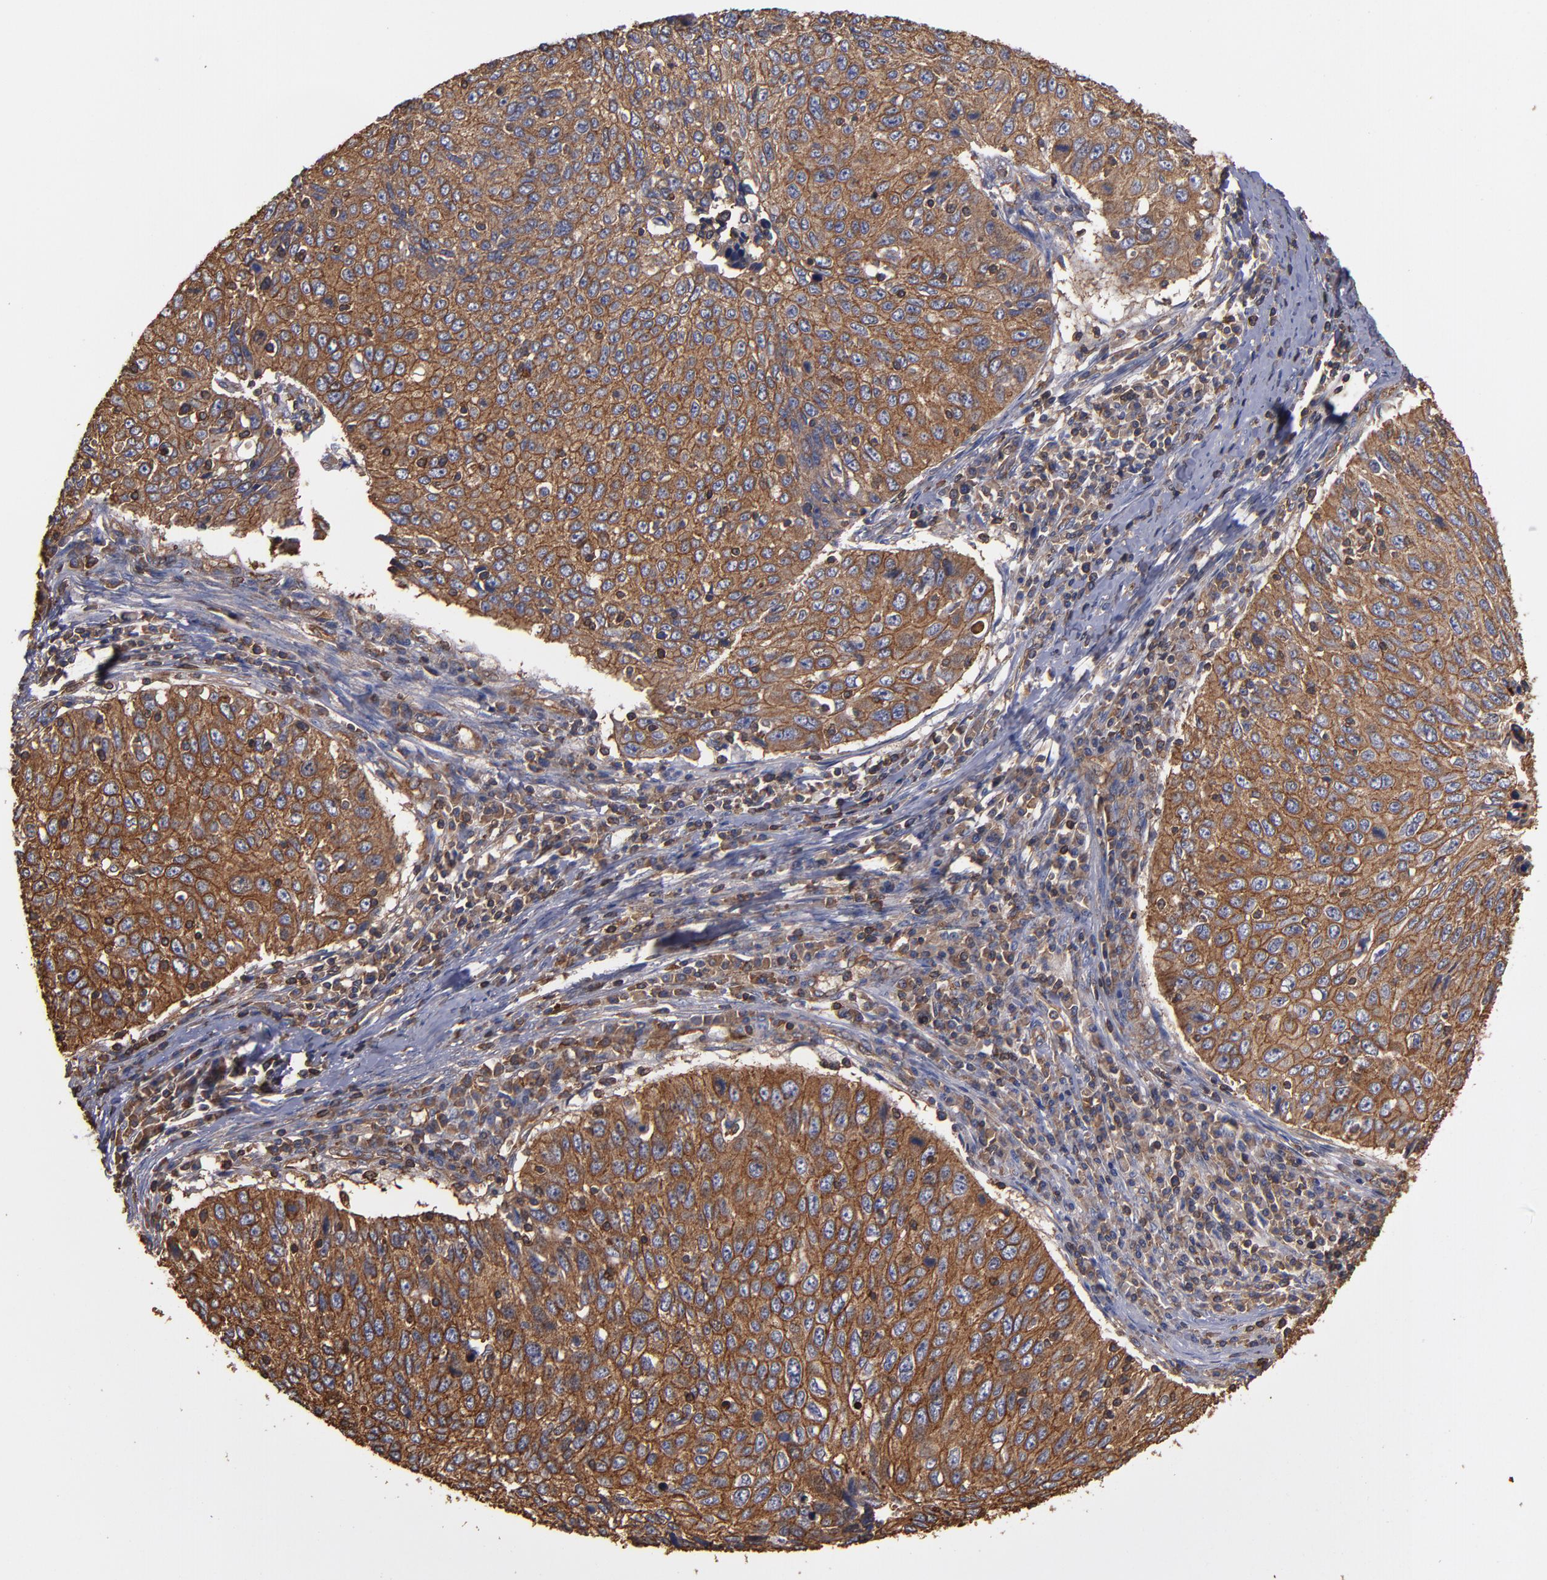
{"staining": {"intensity": "moderate", "quantity": ">75%", "location": "cytoplasmic/membranous"}, "tissue": "cervical cancer", "cell_type": "Tumor cells", "image_type": "cancer", "snomed": [{"axis": "morphology", "description": "Squamous cell carcinoma, NOS"}, {"axis": "topography", "description": "Cervix"}], "caption": "DAB (3,3'-diaminobenzidine) immunohistochemical staining of human cervical cancer shows moderate cytoplasmic/membranous protein expression in approximately >75% of tumor cells. The protein is shown in brown color, while the nuclei are stained blue.", "gene": "ACTN4", "patient": {"sex": "female", "age": 53}}